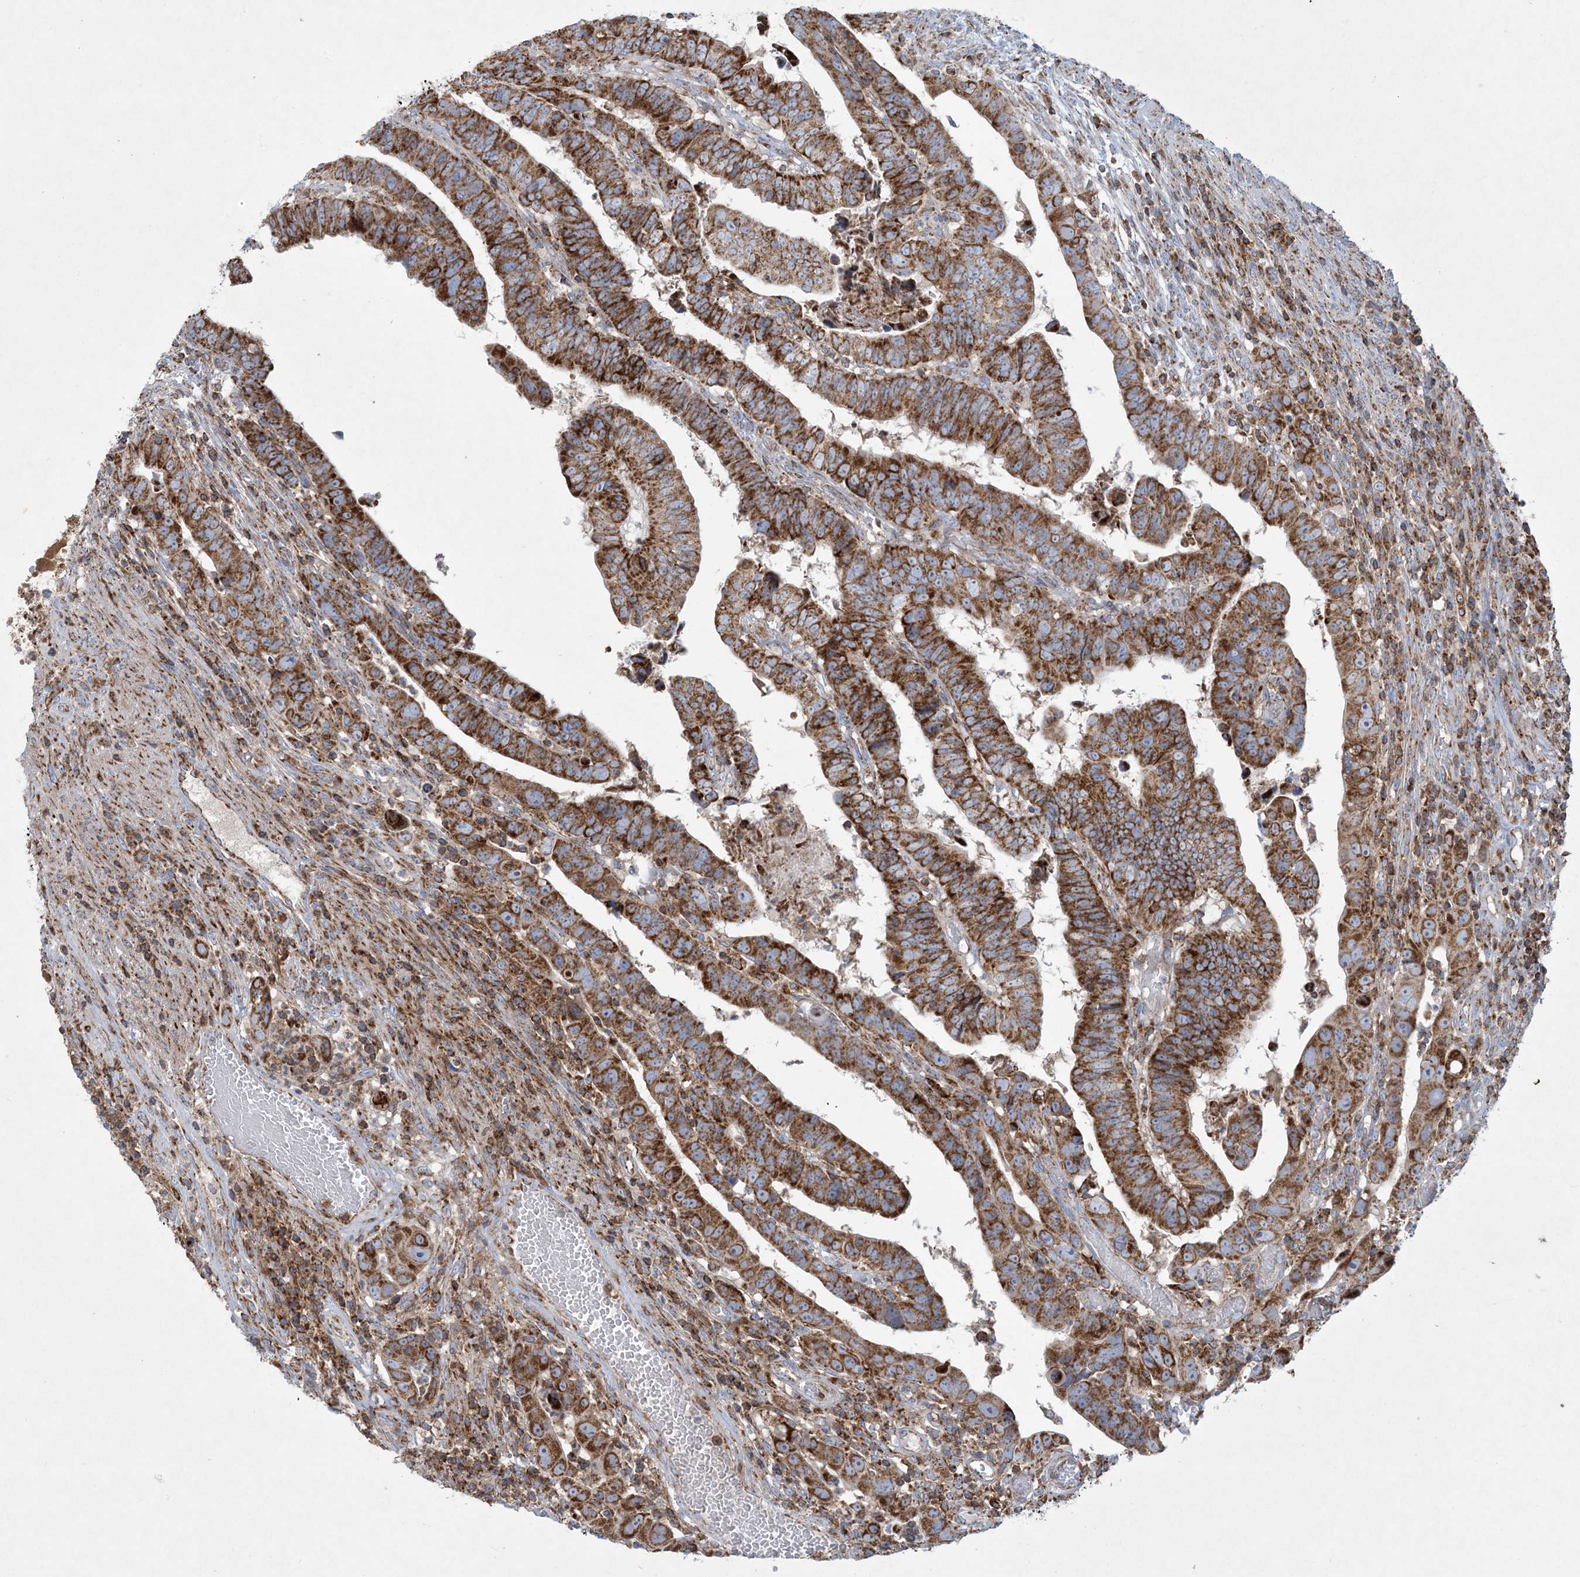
{"staining": {"intensity": "strong", "quantity": ">75%", "location": "cytoplasmic/membranous"}, "tissue": "colorectal cancer", "cell_type": "Tumor cells", "image_type": "cancer", "snomed": [{"axis": "morphology", "description": "Normal tissue, NOS"}, {"axis": "morphology", "description": "Adenocarcinoma, NOS"}, {"axis": "topography", "description": "Rectum"}], "caption": "Immunohistochemistry (DAB (3,3'-diaminobenzidine)) staining of human colorectal cancer (adenocarcinoma) reveals strong cytoplasmic/membranous protein positivity in about >75% of tumor cells.", "gene": "BEND4", "patient": {"sex": "female", "age": 65}}